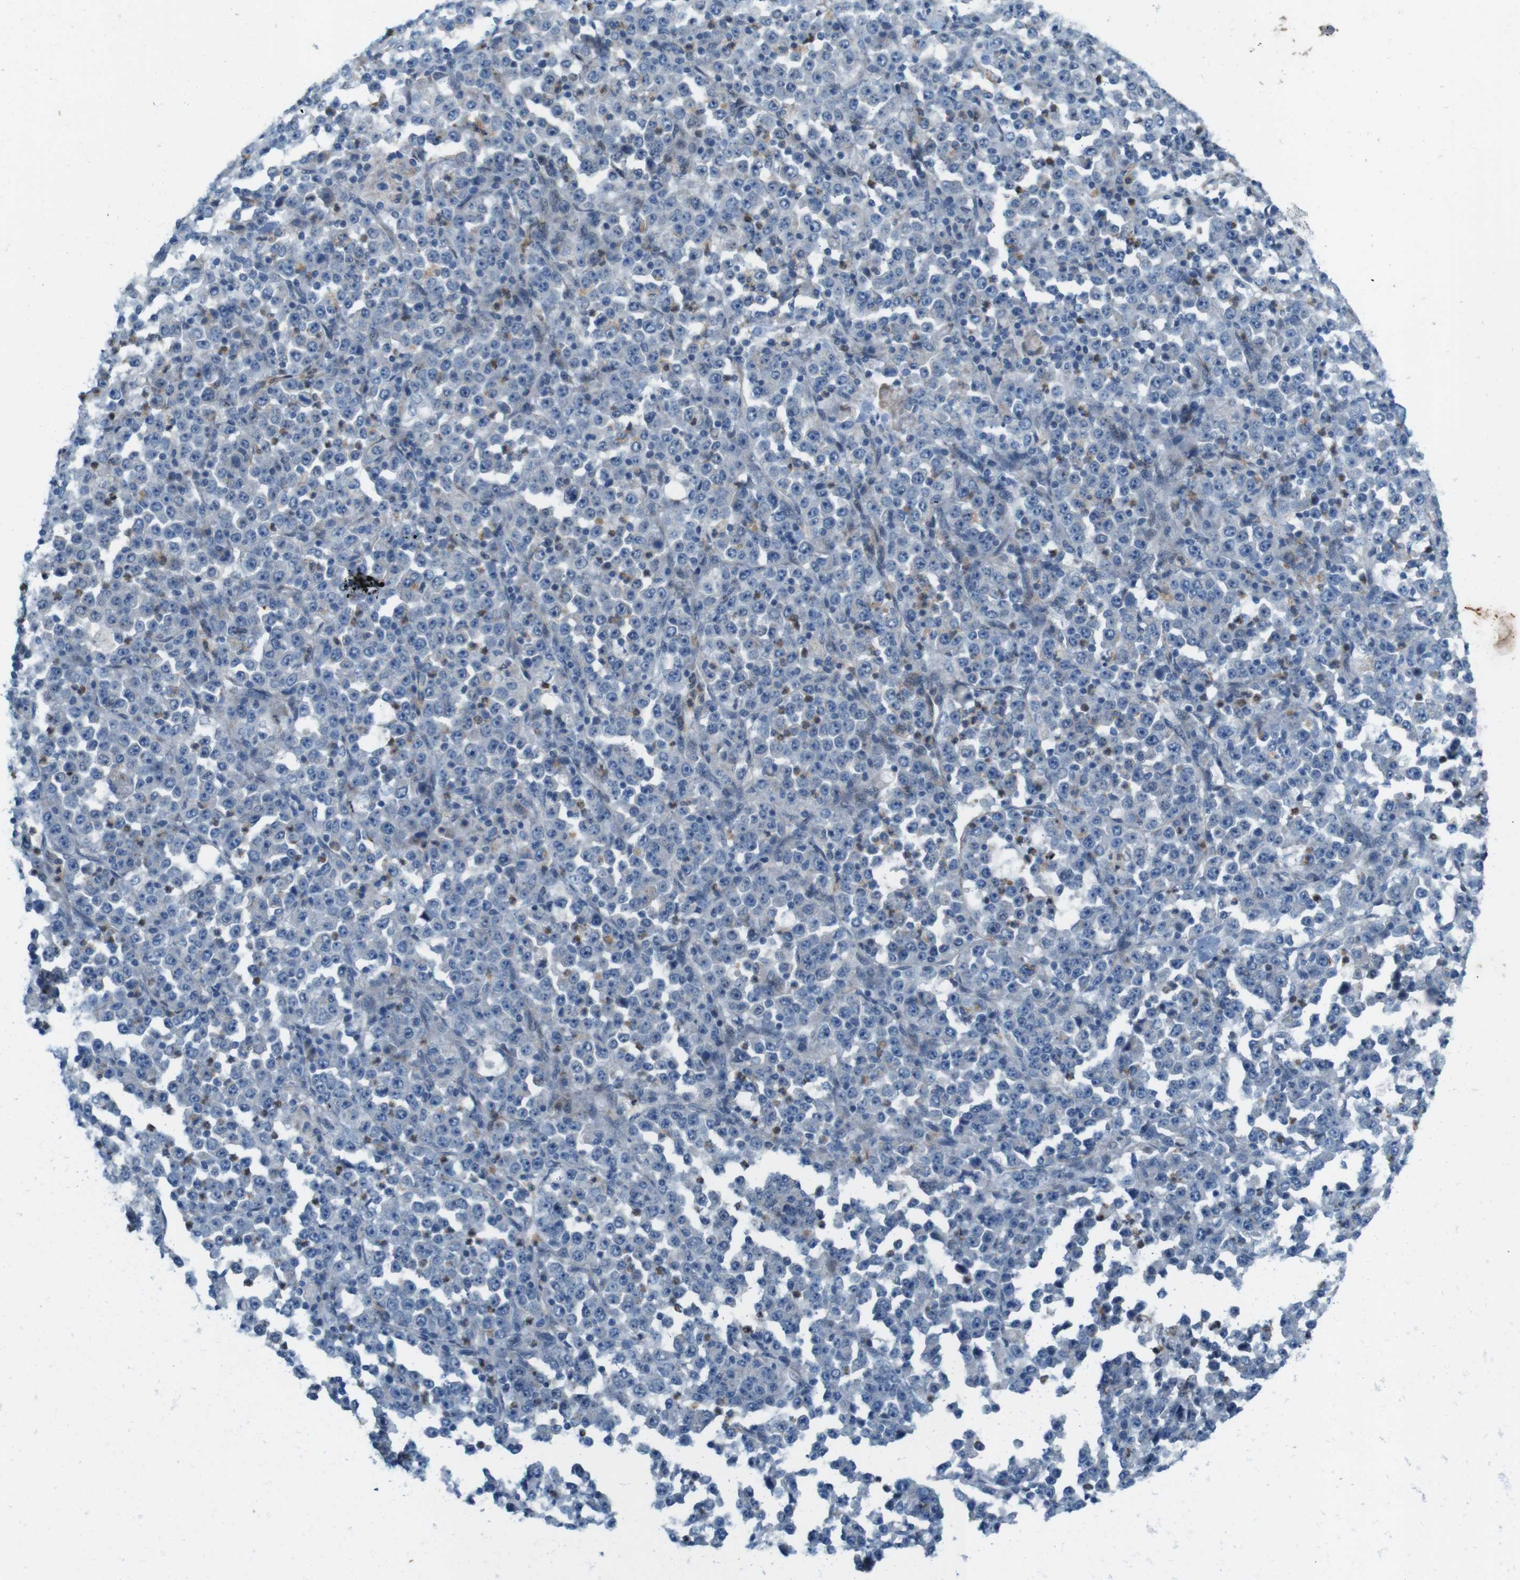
{"staining": {"intensity": "negative", "quantity": "none", "location": "none"}, "tissue": "stomach cancer", "cell_type": "Tumor cells", "image_type": "cancer", "snomed": [{"axis": "morphology", "description": "Normal tissue, NOS"}, {"axis": "morphology", "description": "Adenocarcinoma, NOS"}, {"axis": "topography", "description": "Stomach, upper"}, {"axis": "topography", "description": "Stomach"}], "caption": "Immunohistochemical staining of adenocarcinoma (stomach) demonstrates no significant positivity in tumor cells.", "gene": "SKI", "patient": {"sex": "male", "age": 59}}